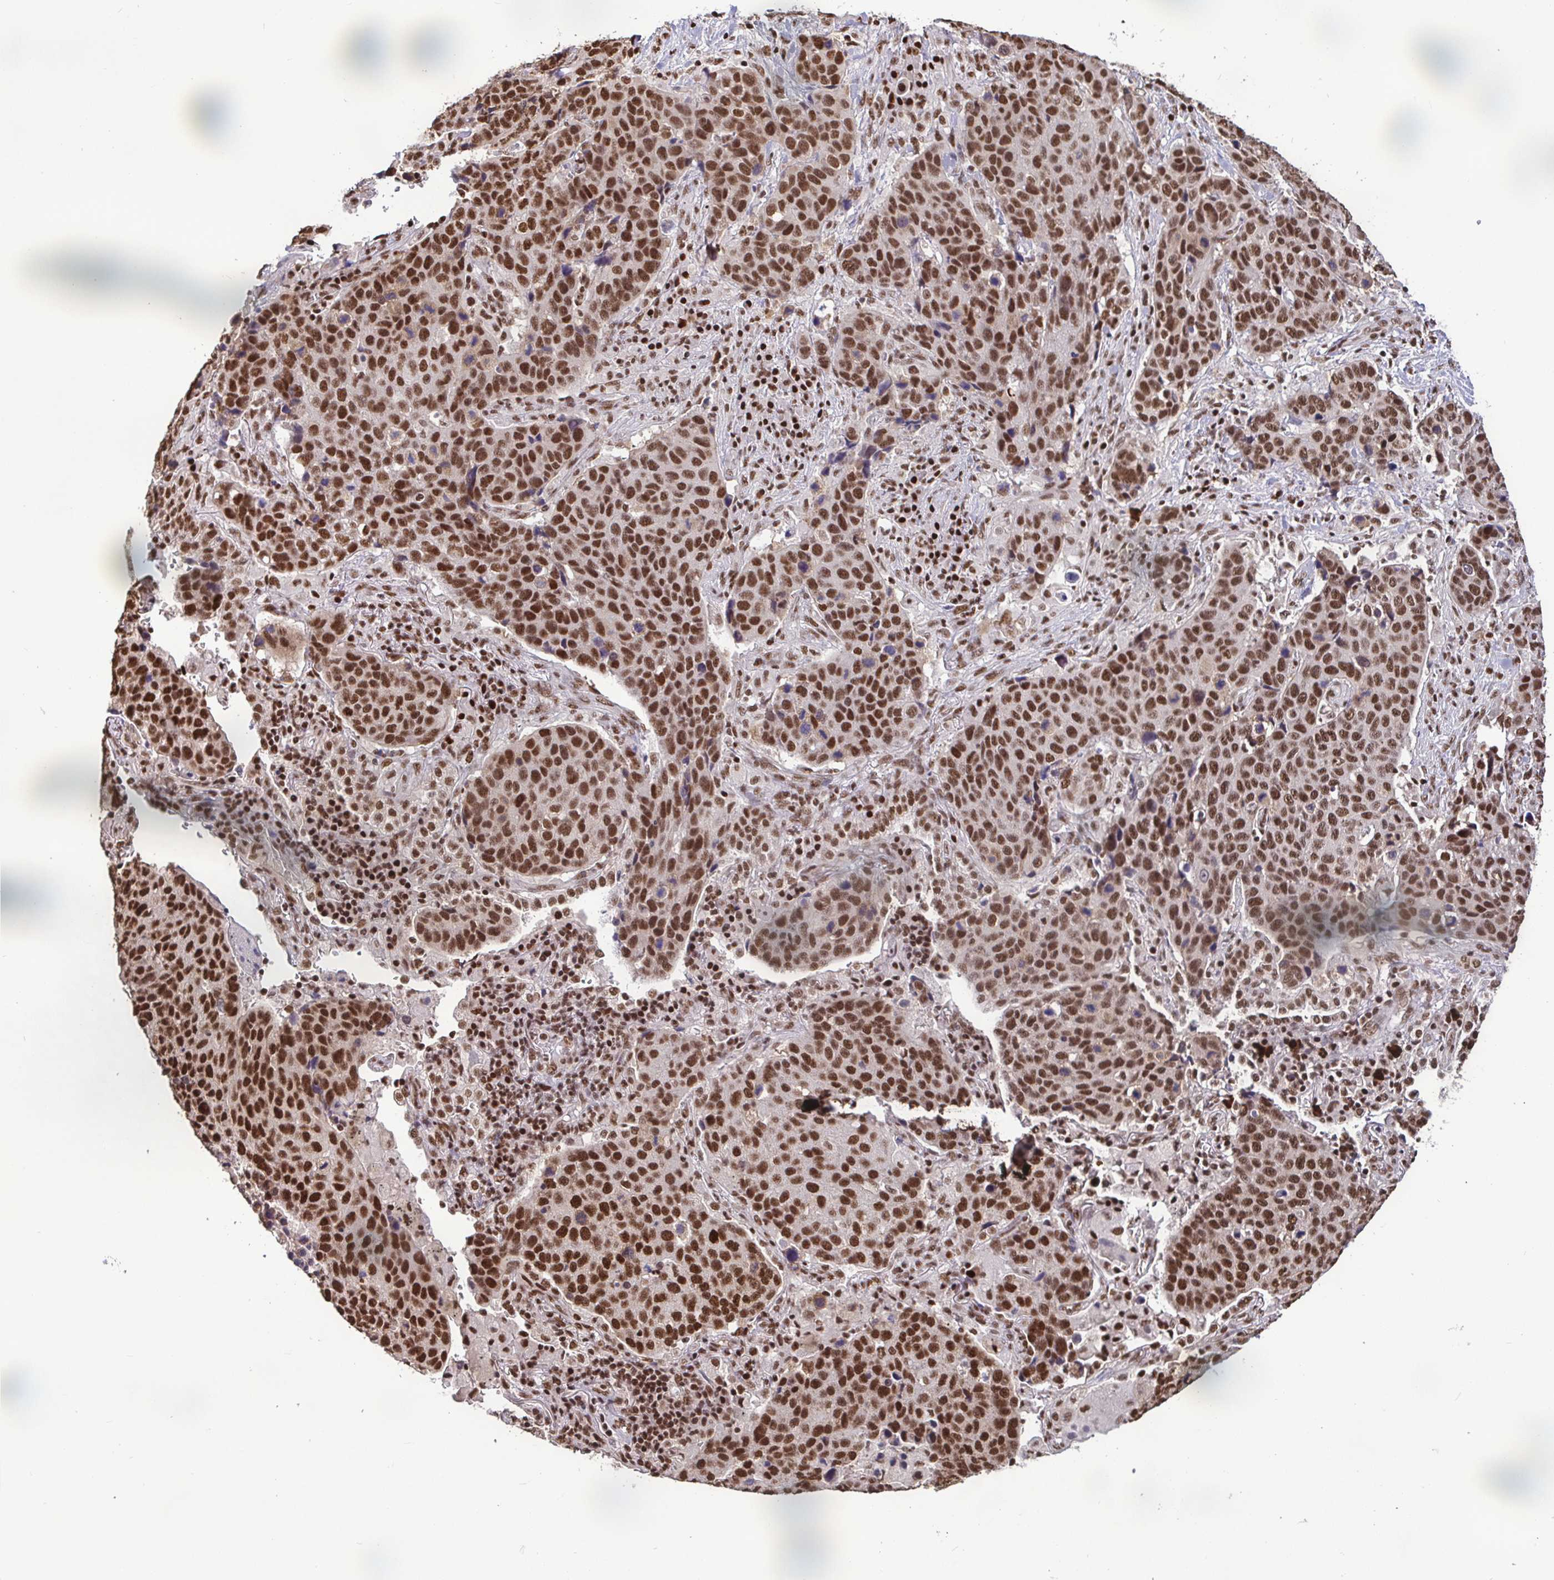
{"staining": {"intensity": "strong", "quantity": ">75%", "location": "nuclear"}, "tissue": "lung cancer", "cell_type": "Tumor cells", "image_type": "cancer", "snomed": [{"axis": "morphology", "description": "Squamous cell carcinoma, NOS"}, {"axis": "topography", "description": "Lymph node"}, {"axis": "topography", "description": "Lung"}], "caption": "Lung squamous cell carcinoma stained with a protein marker reveals strong staining in tumor cells.", "gene": "SP3", "patient": {"sex": "male", "age": 61}}